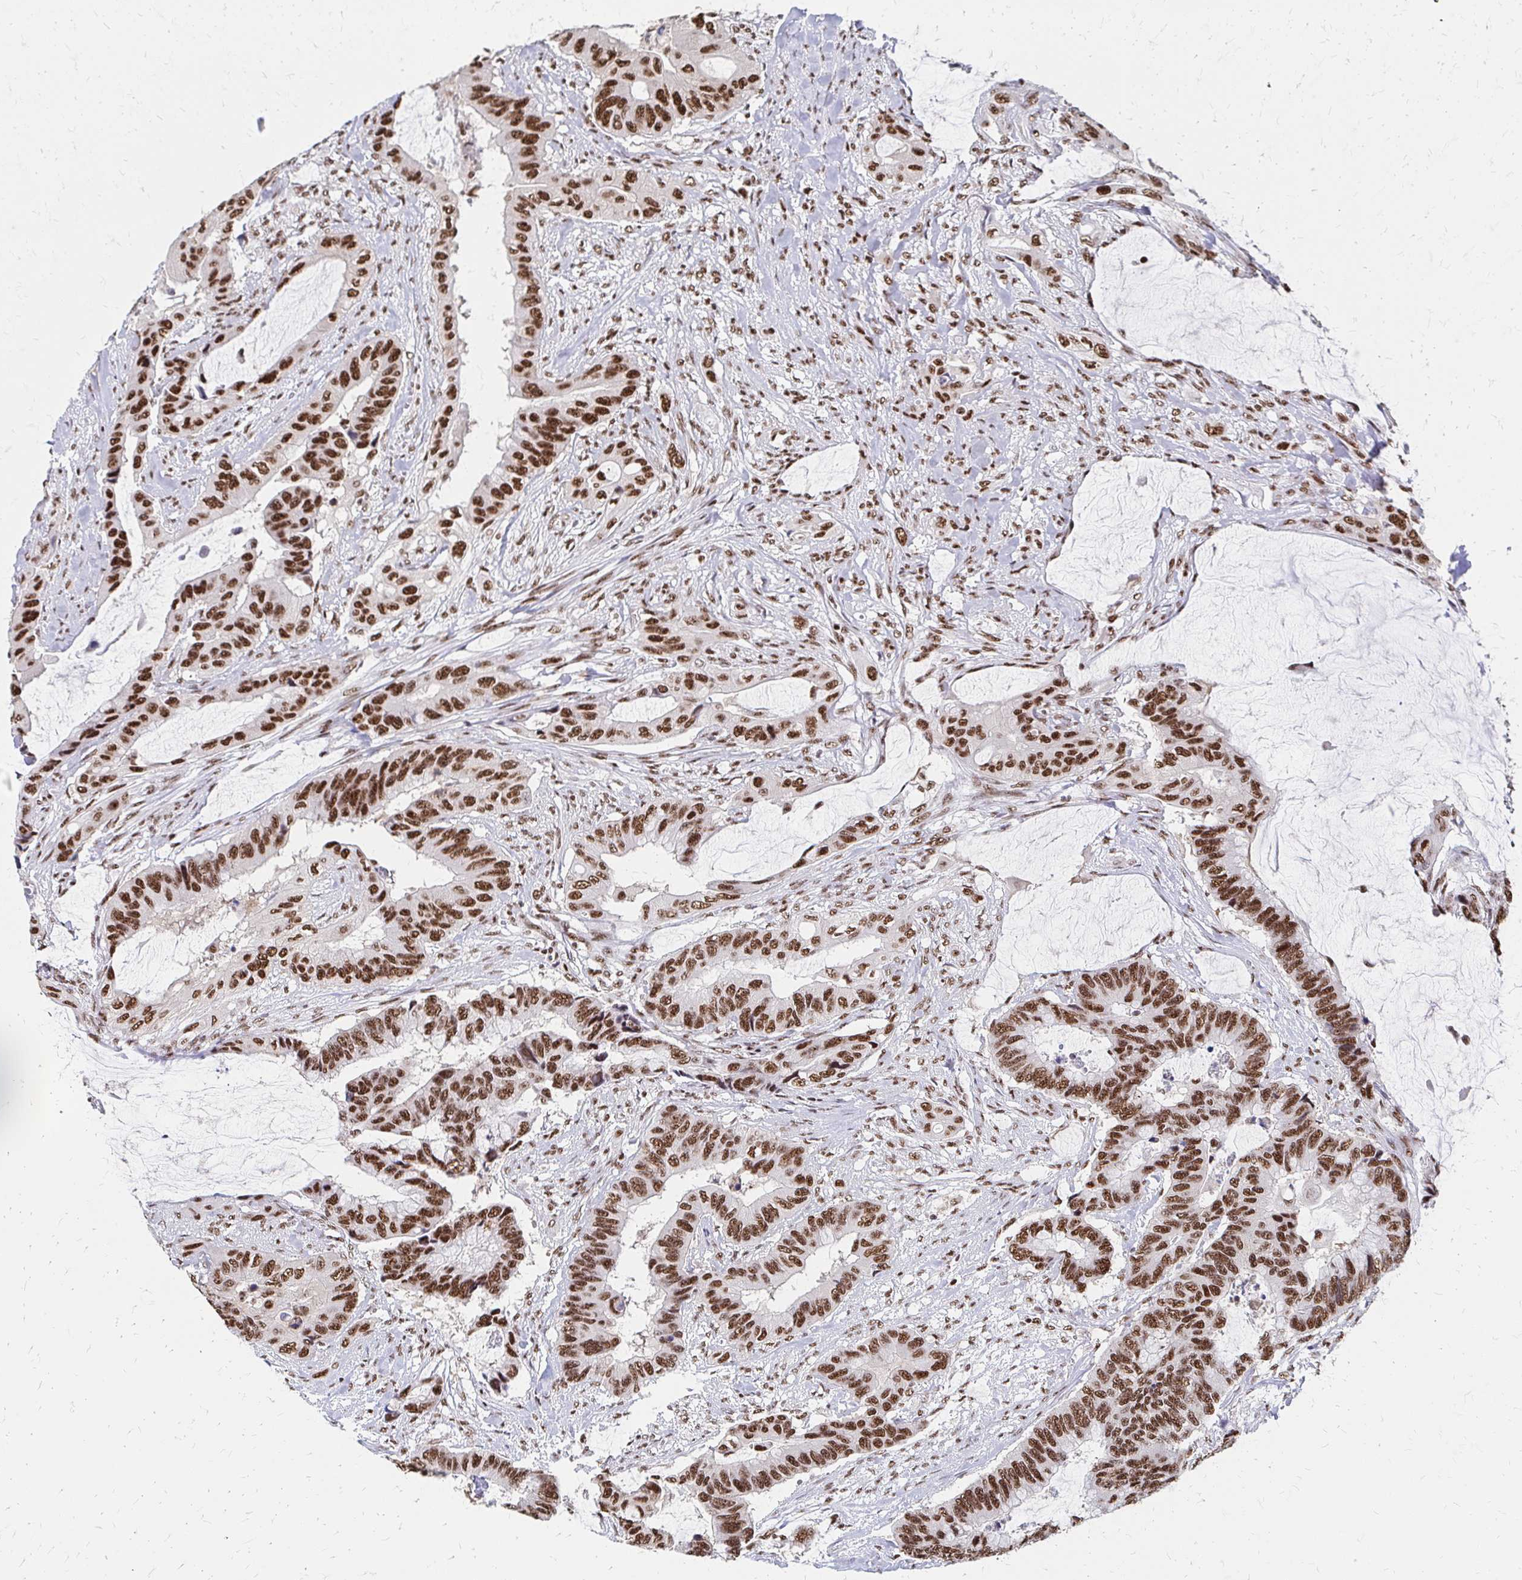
{"staining": {"intensity": "strong", "quantity": ">75%", "location": "nuclear"}, "tissue": "colorectal cancer", "cell_type": "Tumor cells", "image_type": "cancer", "snomed": [{"axis": "morphology", "description": "Adenocarcinoma, NOS"}, {"axis": "topography", "description": "Rectum"}], "caption": "Colorectal cancer stained with a brown dye exhibits strong nuclear positive expression in about >75% of tumor cells.", "gene": "CNKSR3", "patient": {"sex": "female", "age": 59}}